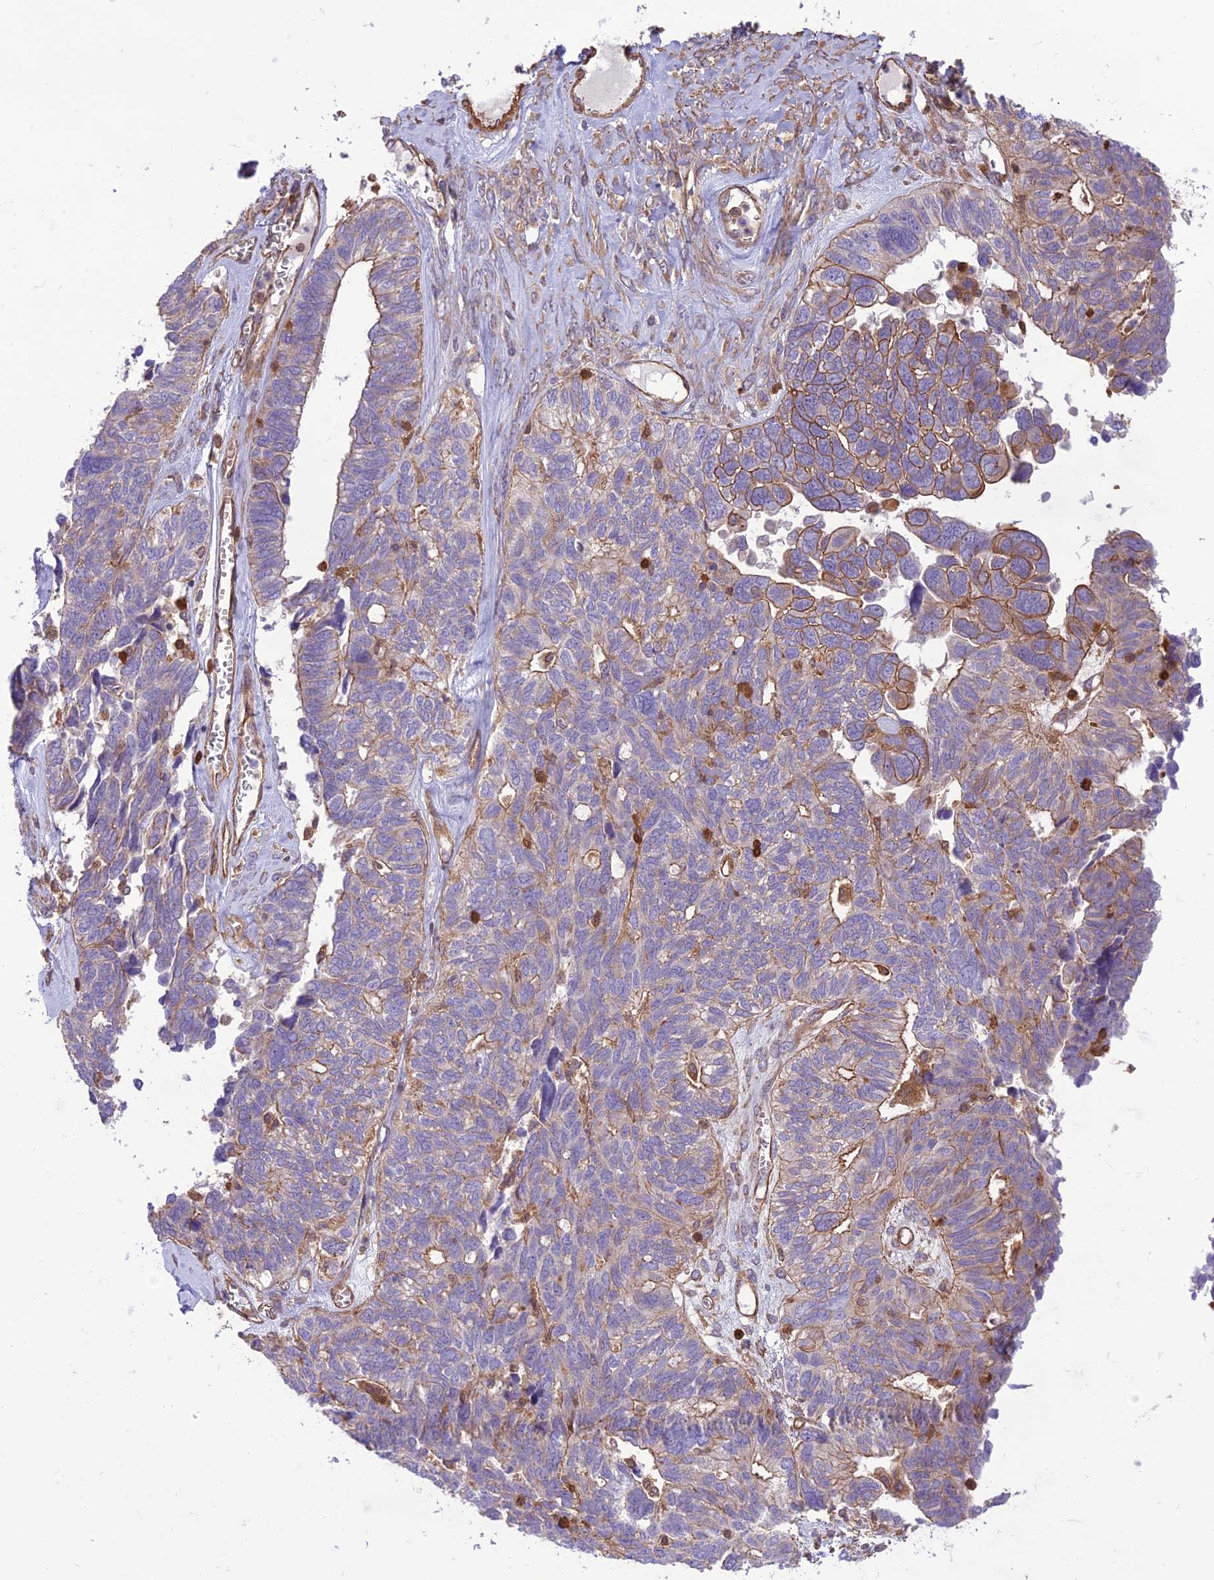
{"staining": {"intensity": "moderate", "quantity": "<25%", "location": "cytoplasmic/membranous"}, "tissue": "ovarian cancer", "cell_type": "Tumor cells", "image_type": "cancer", "snomed": [{"axis": "morphology", "description": "Cystadenocarcinoma, serous, NOS"}, {"axis": "topography", "description": "Ovary"}], "caption": "Immunohistochemical staining of ovarian serous cystadenocarcinoma reveals low levels of moderate cytoplasmic/membranous protein expression in approximately <25% of tumor cells.", "gene": "HPSE2", "patient": {"sex": "female", "age": 79}}